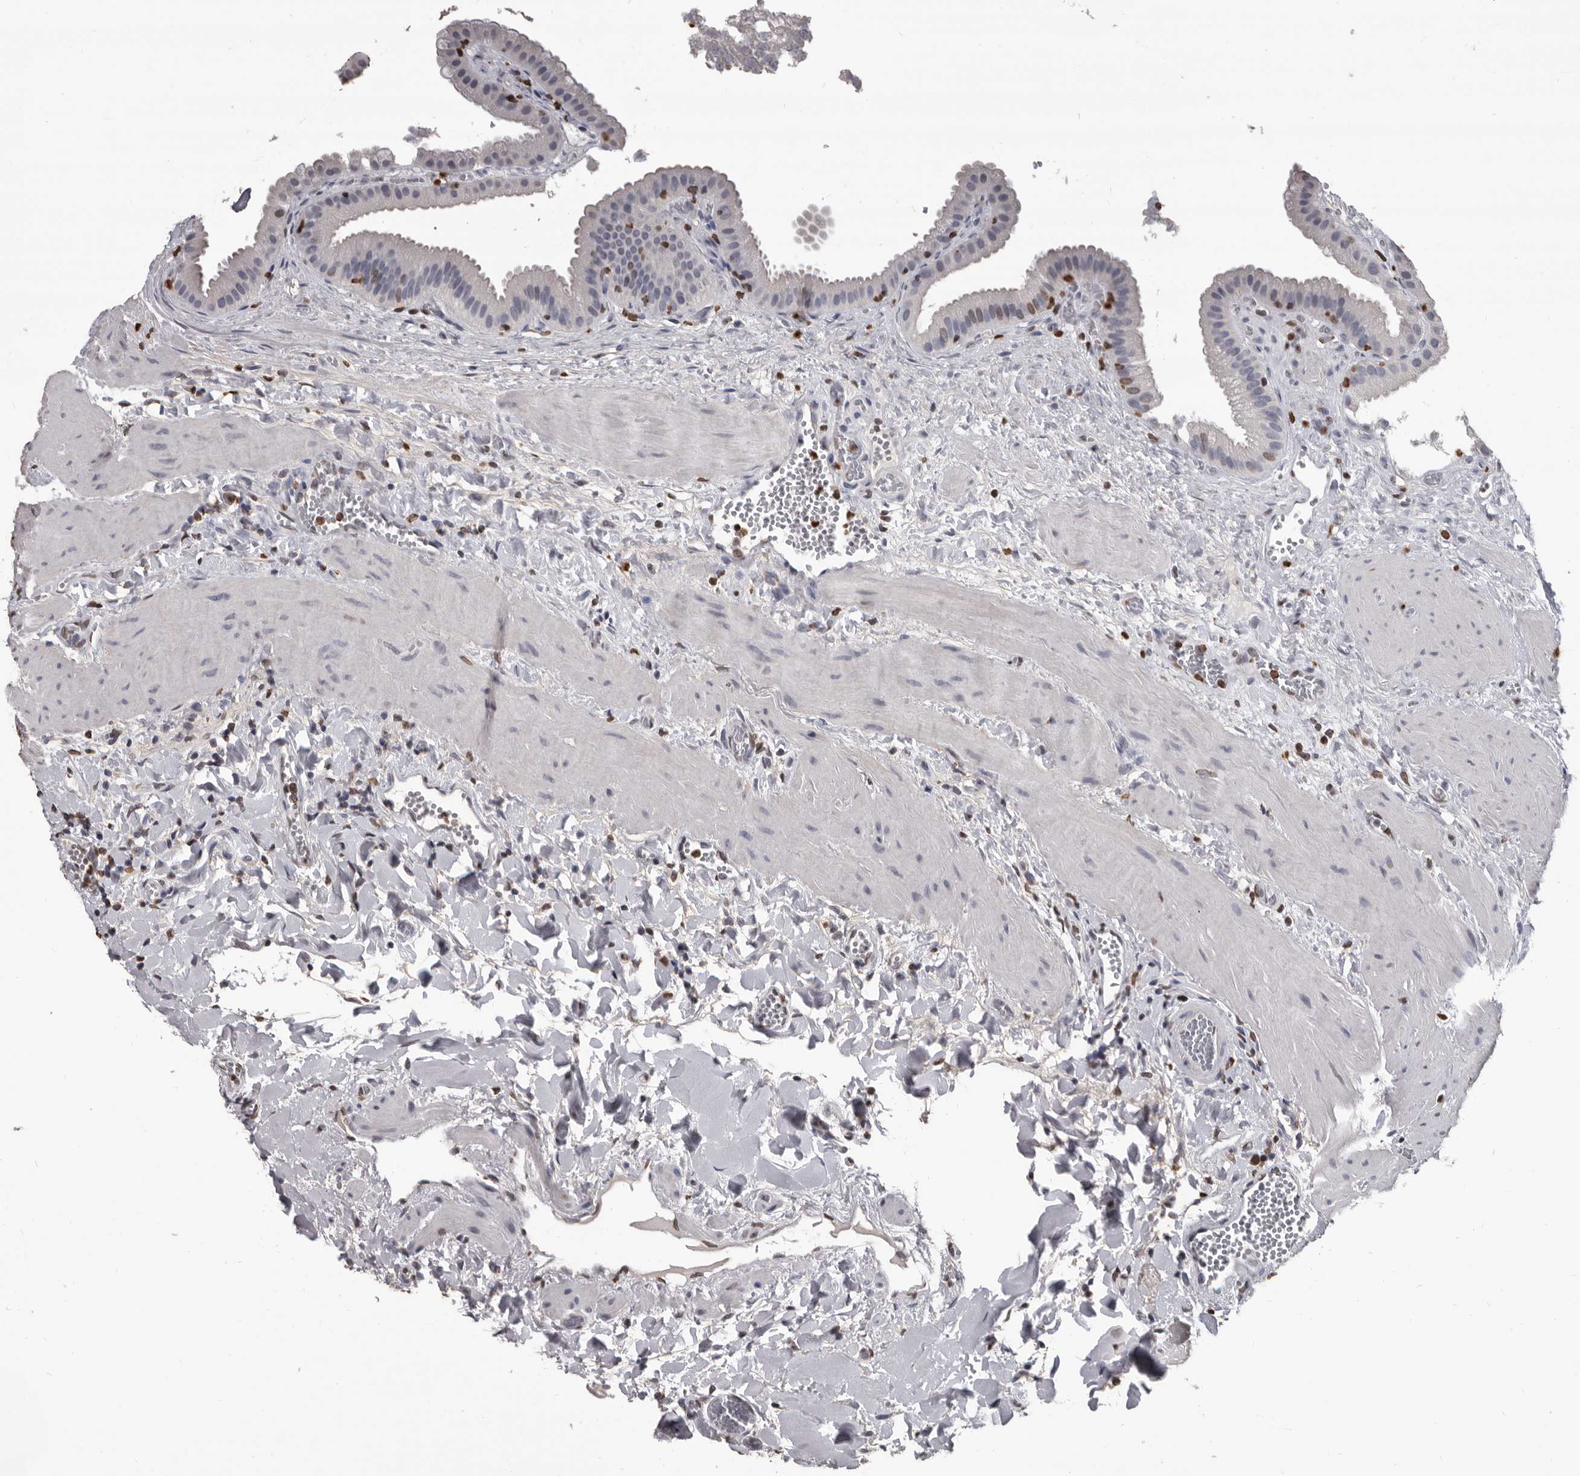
{"staining": {"intensity": "moderate", "quantity": "<25%", "location": "nuclear"}, "tissue": "gallbladder", "cell_type": "Glandular cells", "image_type": "normal", "snomed": [{"axis": "morphology", "description": "Normal tissue, NOS"}, {"axis": "topography", "description": "Gallbladder"}], "caption": "Immunohistochemical staining of normal gallbladder exhibits low levels of moderate nuclear expression in approximately <25% of glandular cells.", "gene": "AHR", "patient": {"sex": "male", "age": 55}}